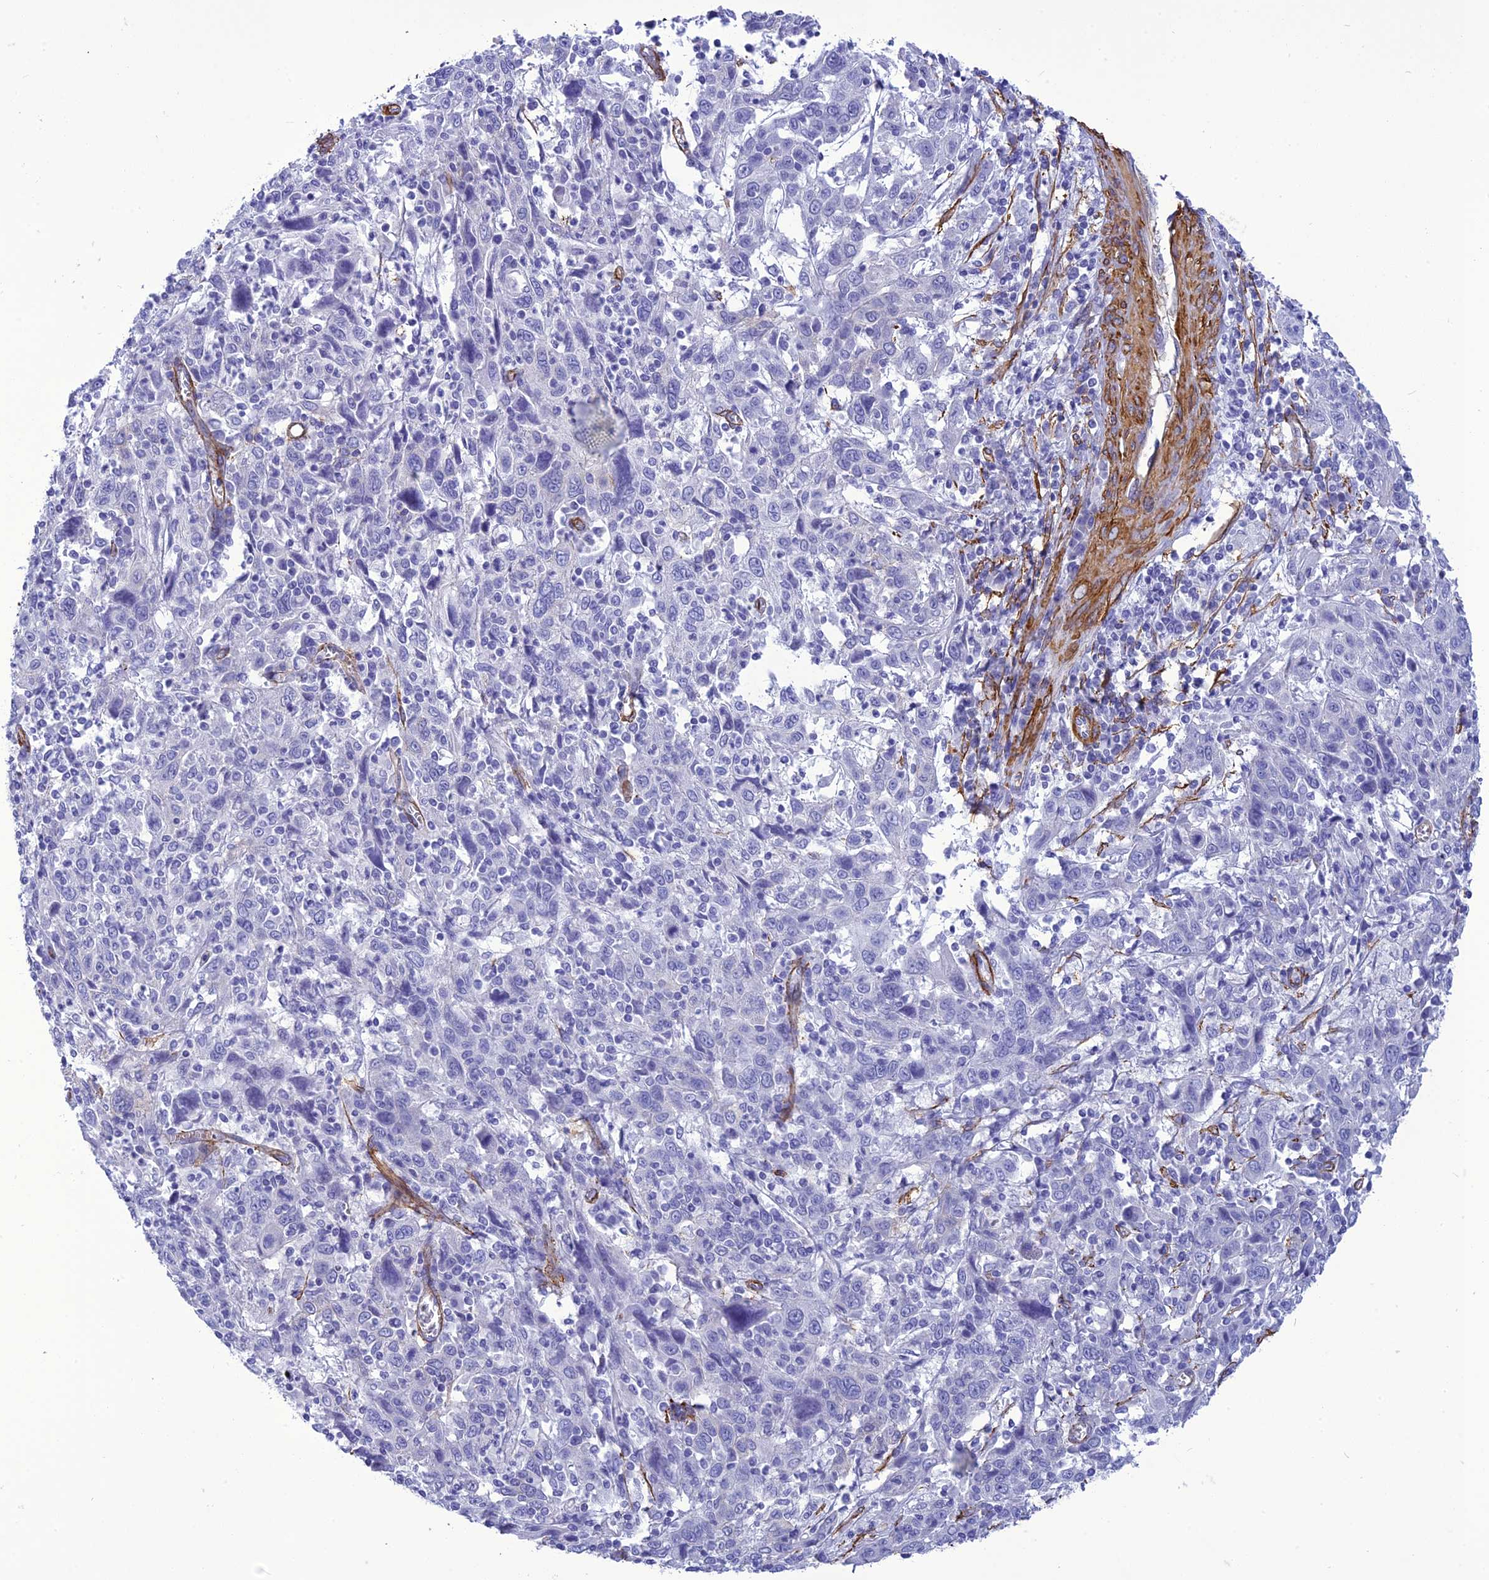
{"staining": {"intensity": "negative", "quantity": "none", "location": "none"}, "tissue": "cervical cancer", "cell_type": "Tumor cells", "image_type": "cancer", "snomed": [{"axis": "morphology", "description": "Squamous cell carcinoma, NOS"}, {"axis": "topography", "description": "Cervix"}], "caption": "Protein analysis of squamous cell carcinoma (cervical) reveals no significant expression in tumor cells. The staining was performed using DAB to visualize the protein expression in brown, while the nuclei were stained in blue with hematoxylin (Magnification: 20x).", "gene": "NKD1", "patient": {"sex": "female", "age": 46}}